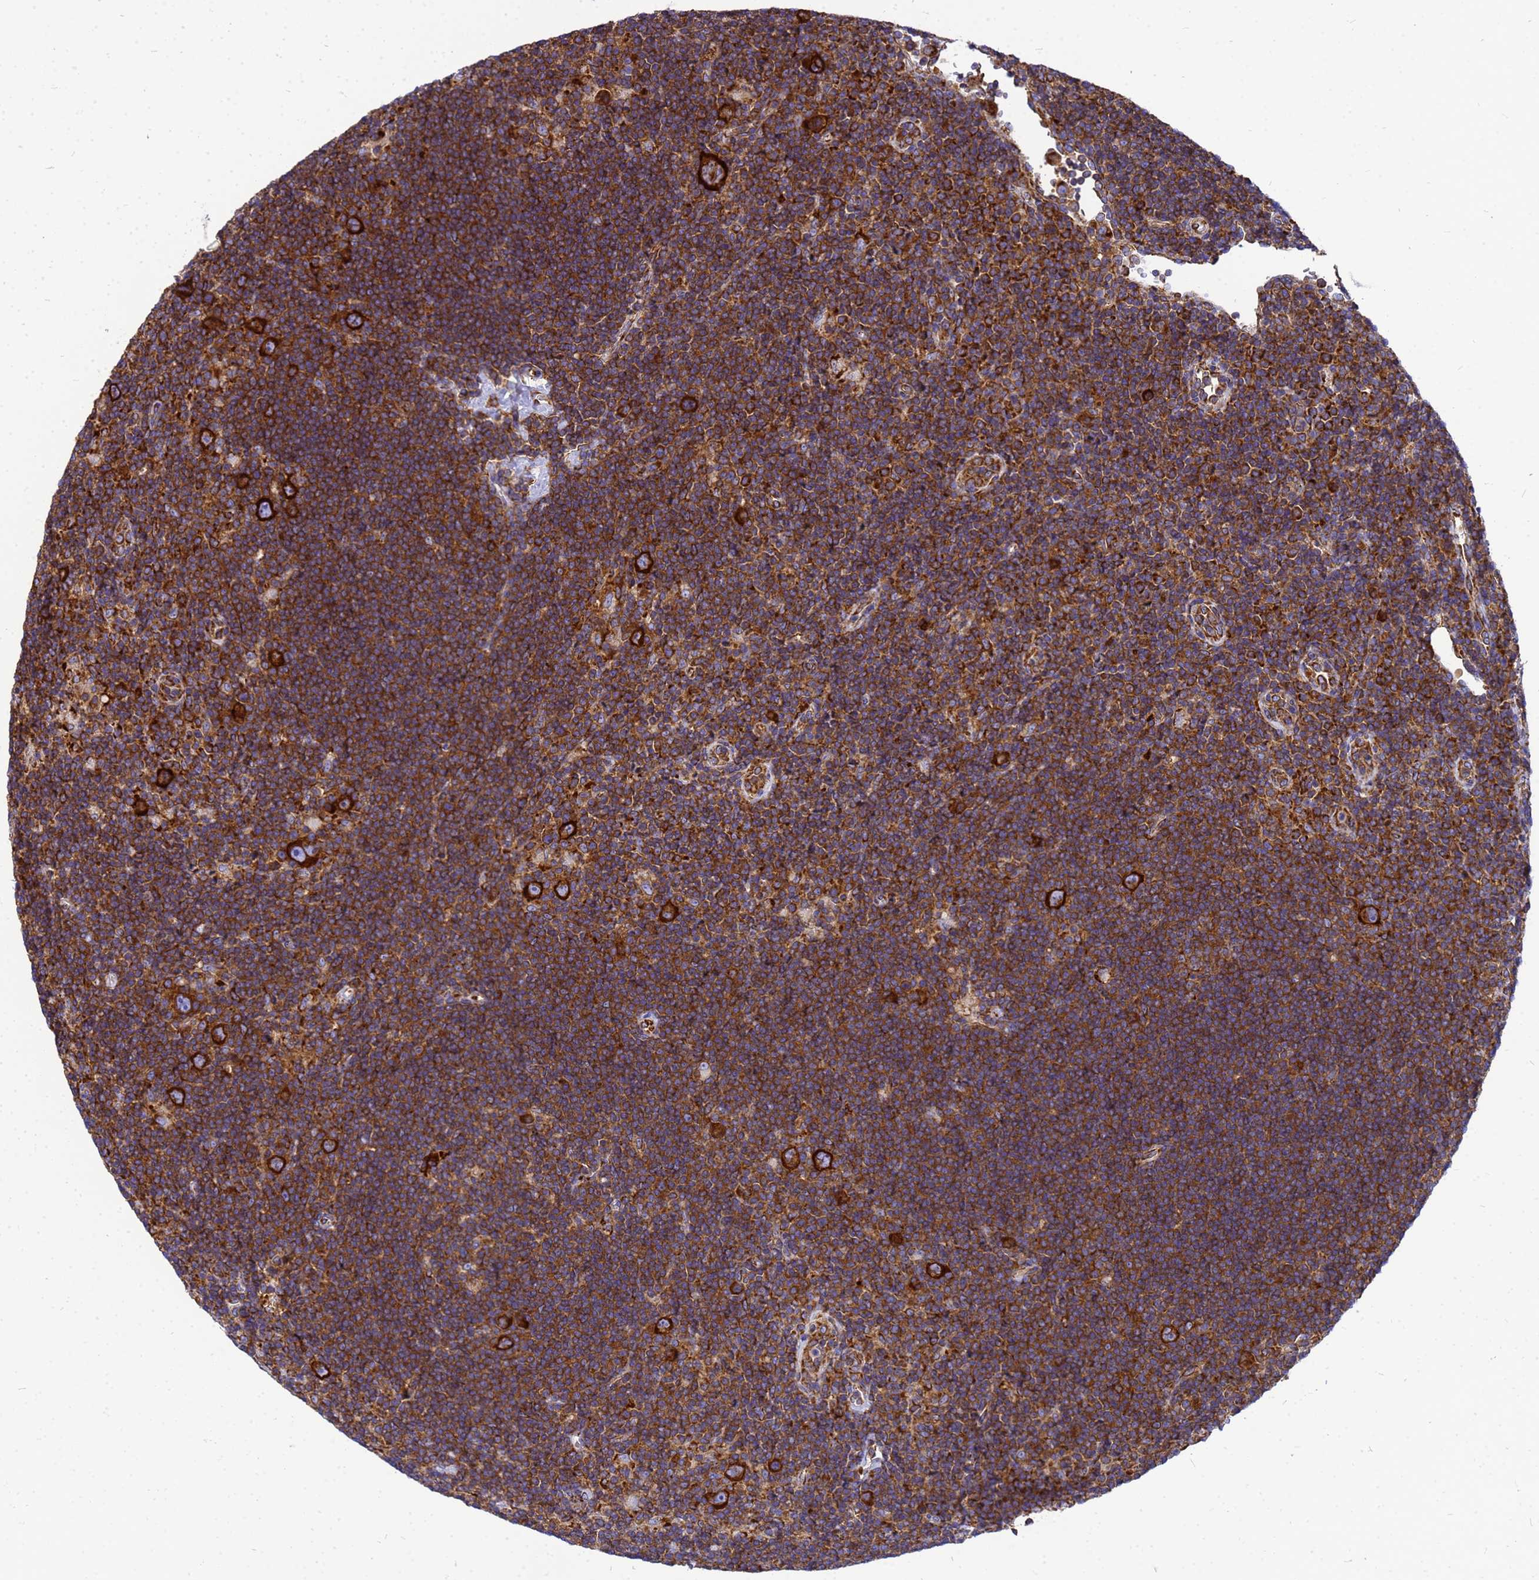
{"staining": {"intensity": "strong", "quantity": ">75%", "location": "cytoplasmic/membranous"}, "tissue": "lymphoma", "cell_type": "Tumor cells", "image_type": "cancer", "snomed": [{"axis": "morphology", "description": "Hodgkin's disease, NOS"}, {"axis": "topography", "description": "Lymph node"}], "caption": "The image displays a brown stain indicating the presence of a protein in the cytoplasmic/membranous of tumor cells in Hodgkin's disease. Nuclei are stained in blue.", "gene": "EEF1D", "patient": {"sex": "female", "age": 57}}